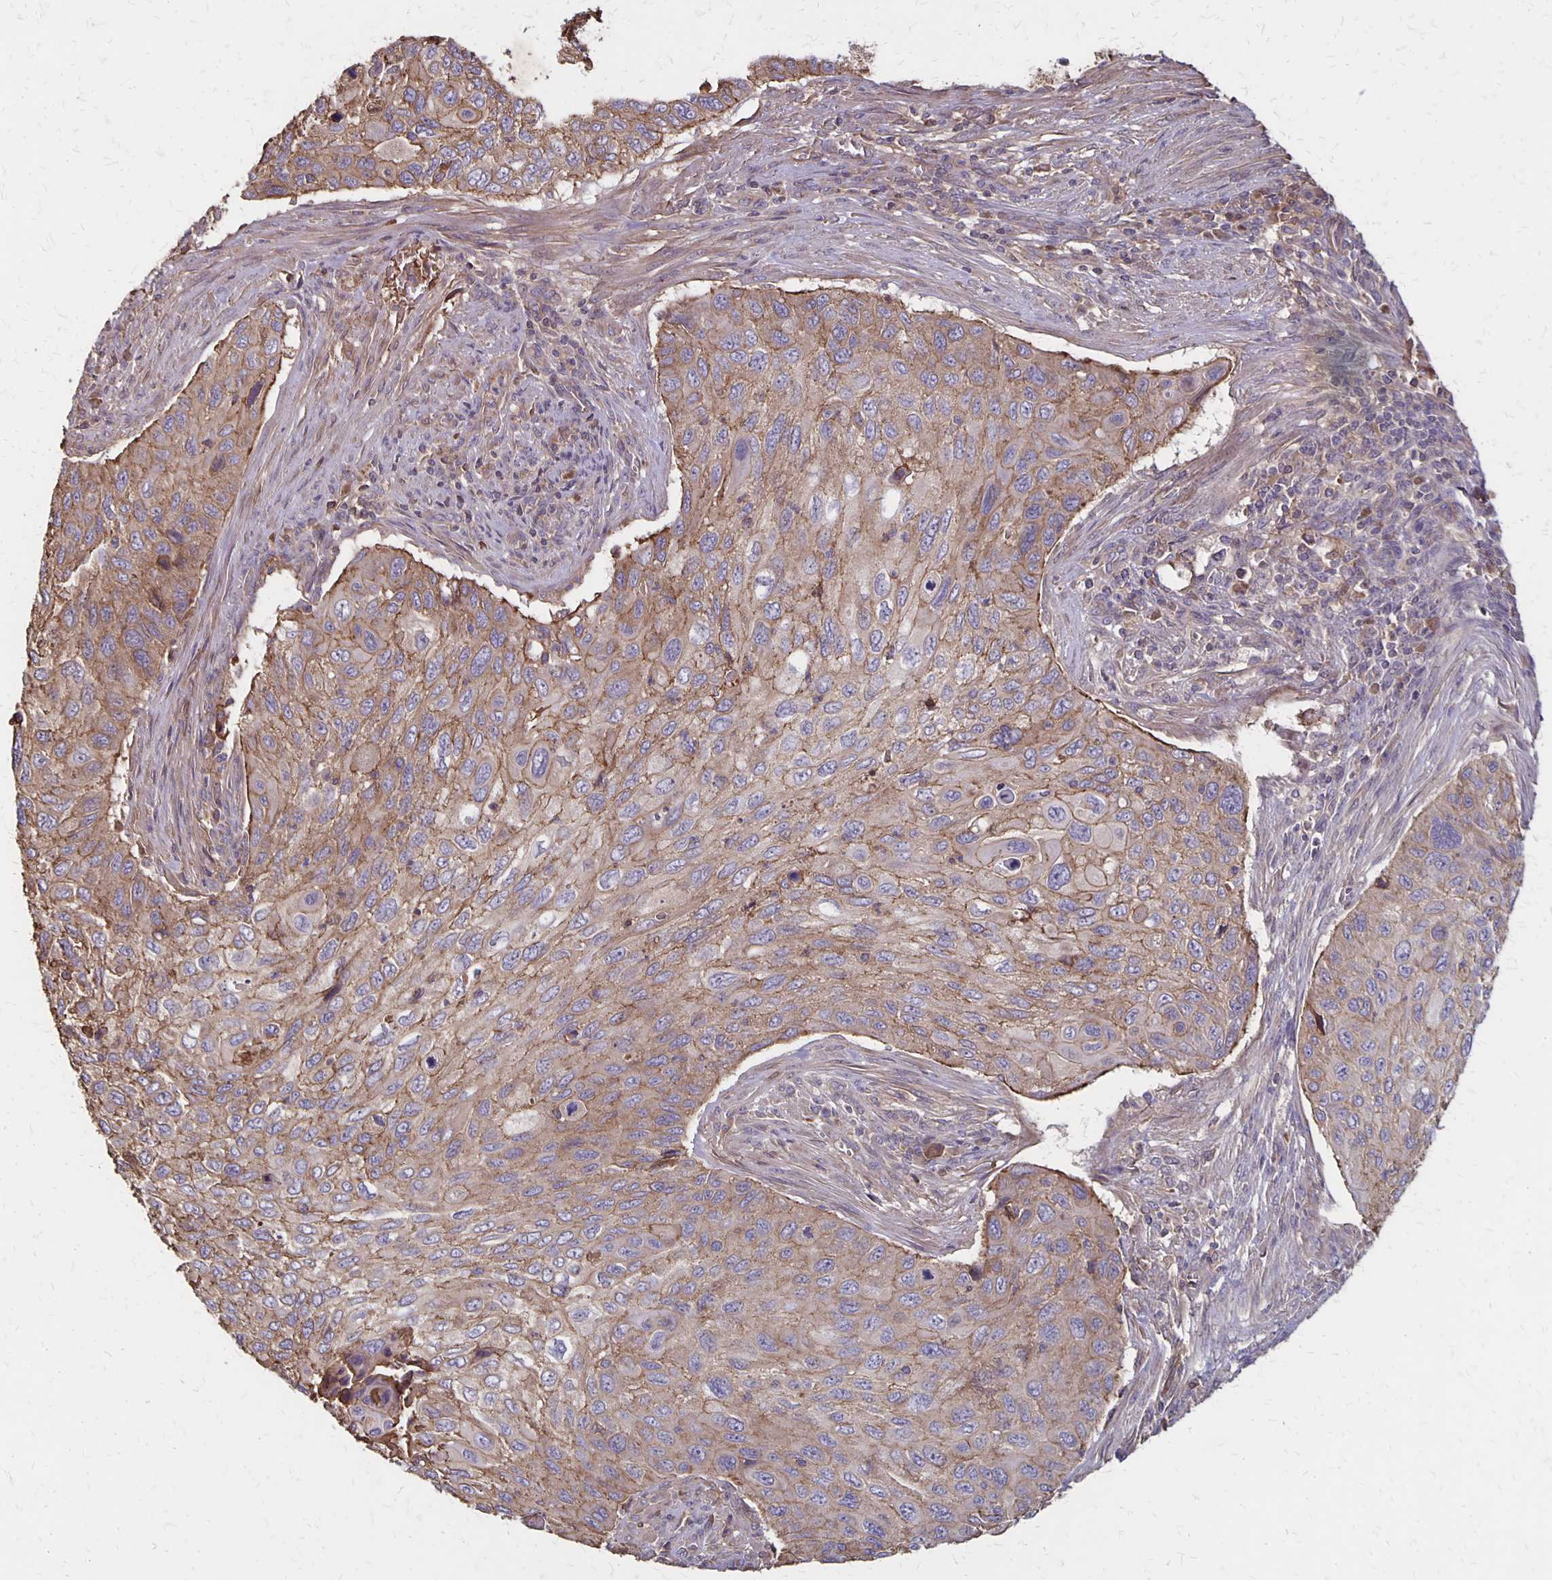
{"staining": {"intensity": "moderate", "quantity": ">75%", "location": "cytoplasmic/membranous"}, "tissue": "cervical cancer", "cell_type": "Tumor cells", "image_type": "cancer", "snomed": [{"axis": "morphology", "description": "Squamous cell carcinoma, NOS"}, {"axis": "topography", "description": "Cervix"}], "caption": "Protein expression analysis of human squamous cell carcinoma (cervical) reveals moderate cytoplasmic/membranous expression in about >75% of tumor cells.", "gene": "PROM2", "patient": {"sex": "female", "age": 70}}